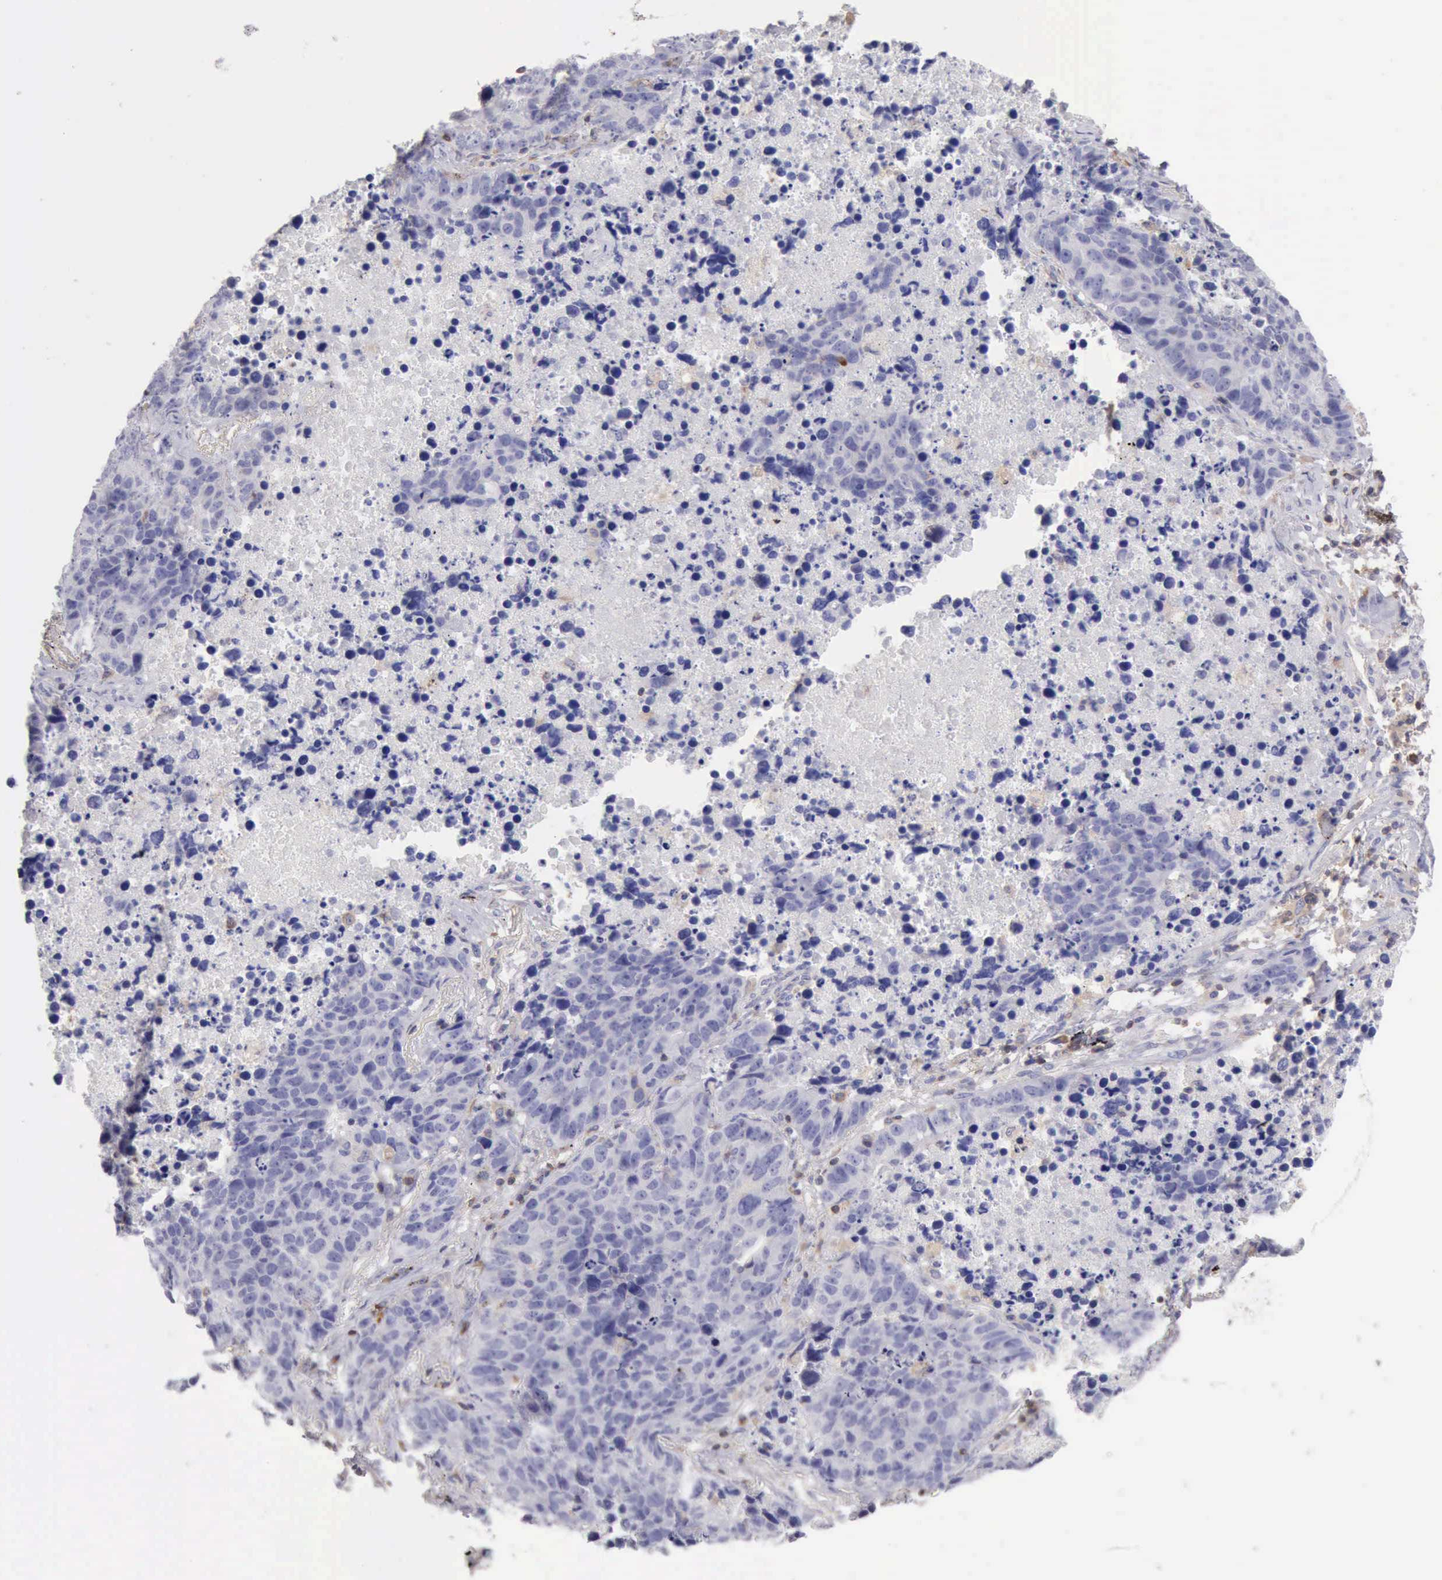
{"staining": {"intensity": "negative", "quantity": "none", "location": "none"}, "tissue": "lung cancer", "cell_type": "Tumor cells", "image_type": "cancer", "snomed": [{"axis": "morphology", "description": "Carcinoid, malignant, NOS"}, {"axis": "topography", "description": "Lung"}], "caption": "Immunohistochemical staining of human lung cancer (malignant carcinoid) shows no significant positivity in tumor cells.", "gene": "SASH3", "patient": {"sex": "male", "age": 60}}